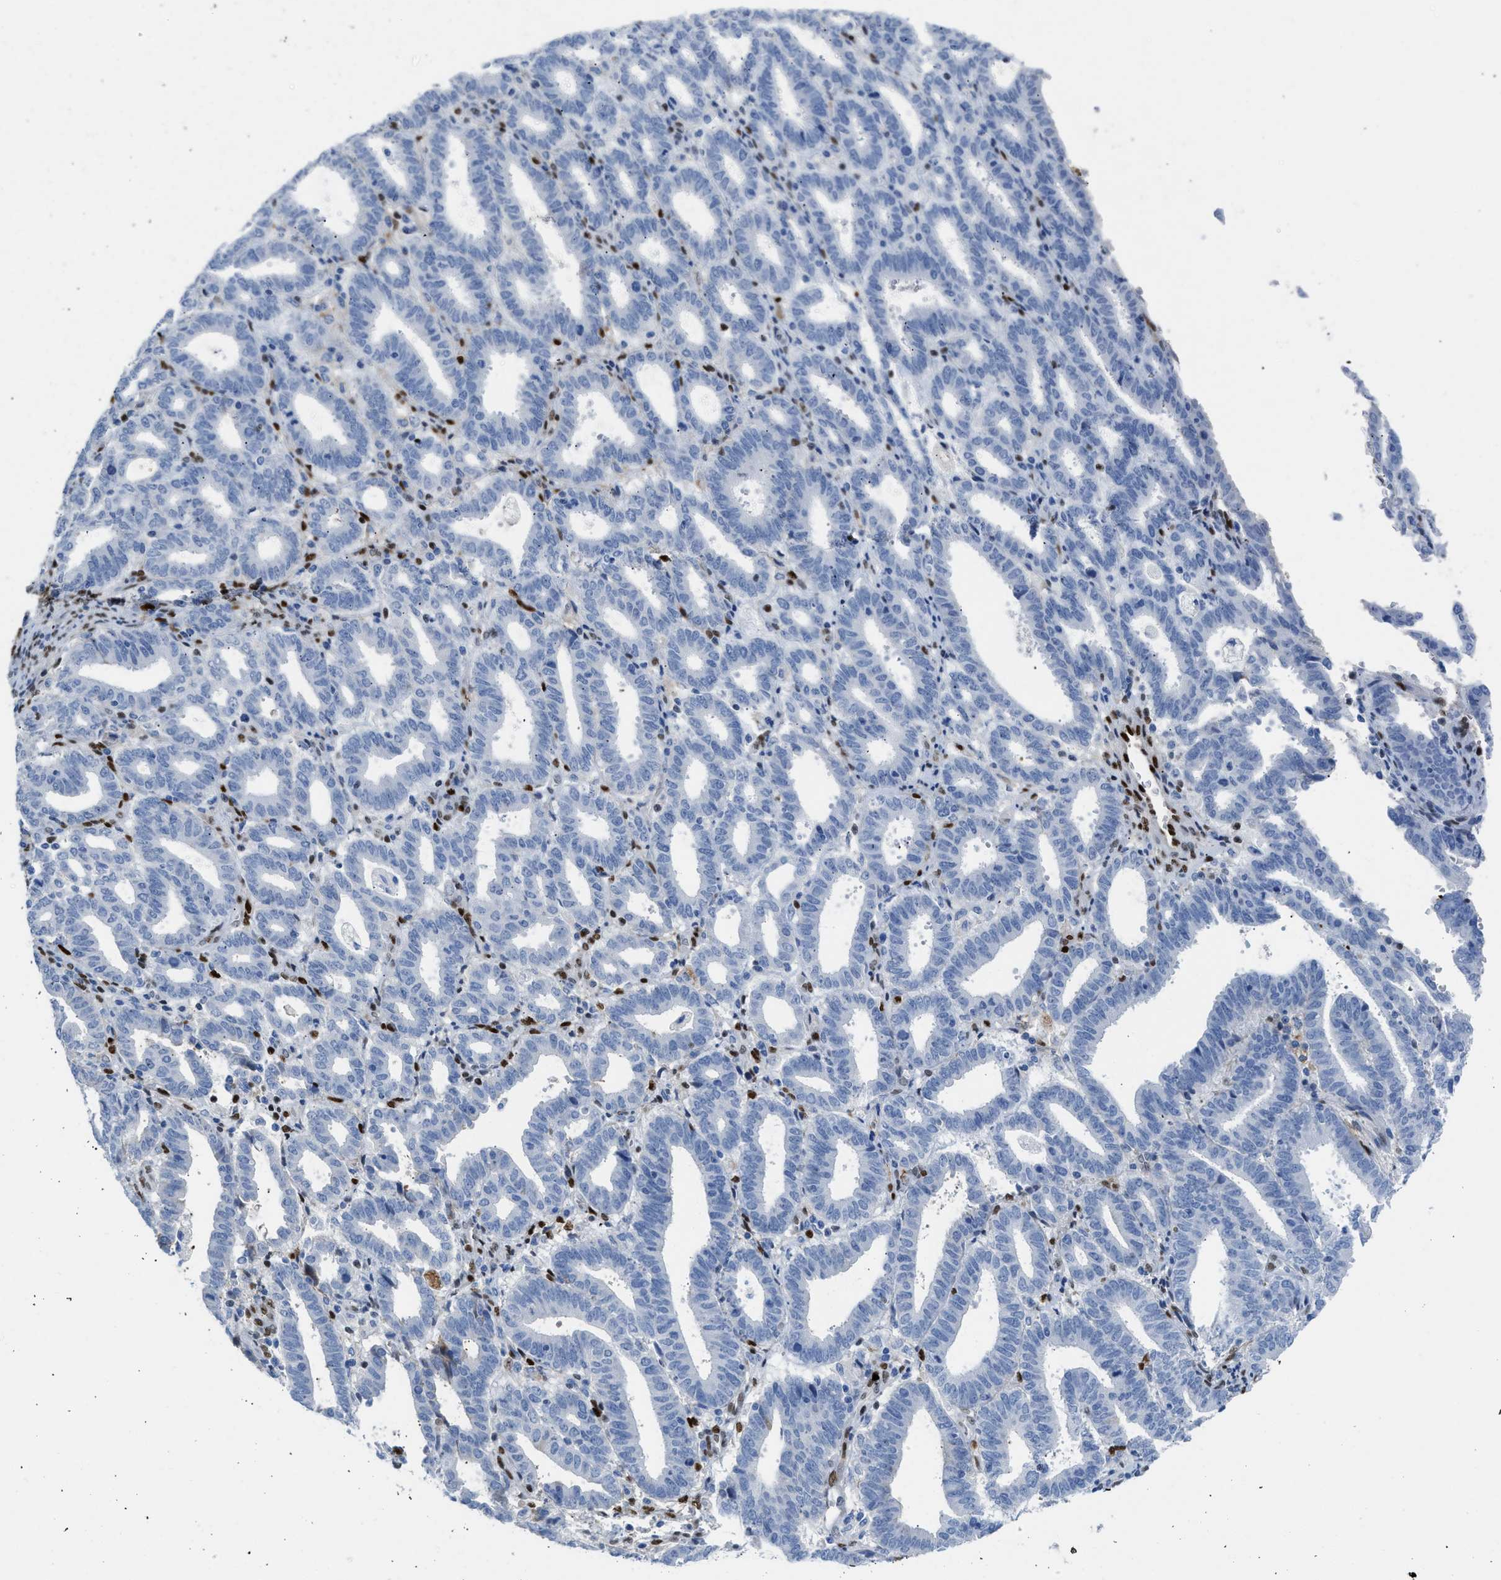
{"staining": {"intensity": "negative", "quantity": "none", "location": "none"}, "tissue": "endometrial cancer", "cell_type": "Tumor cells", "image_type": "cancer", "snomed": [{"axis": "morphology", "description": "Adenocarcinoma, NOS"}, {"axis": "topography", "description": "Uterus"}], "caption": "This is an IHC image of endometrial cancer. There is no expression in tumor cells.", "gene": "LEF1", "patient": {"sex": "female", "age": 83}}